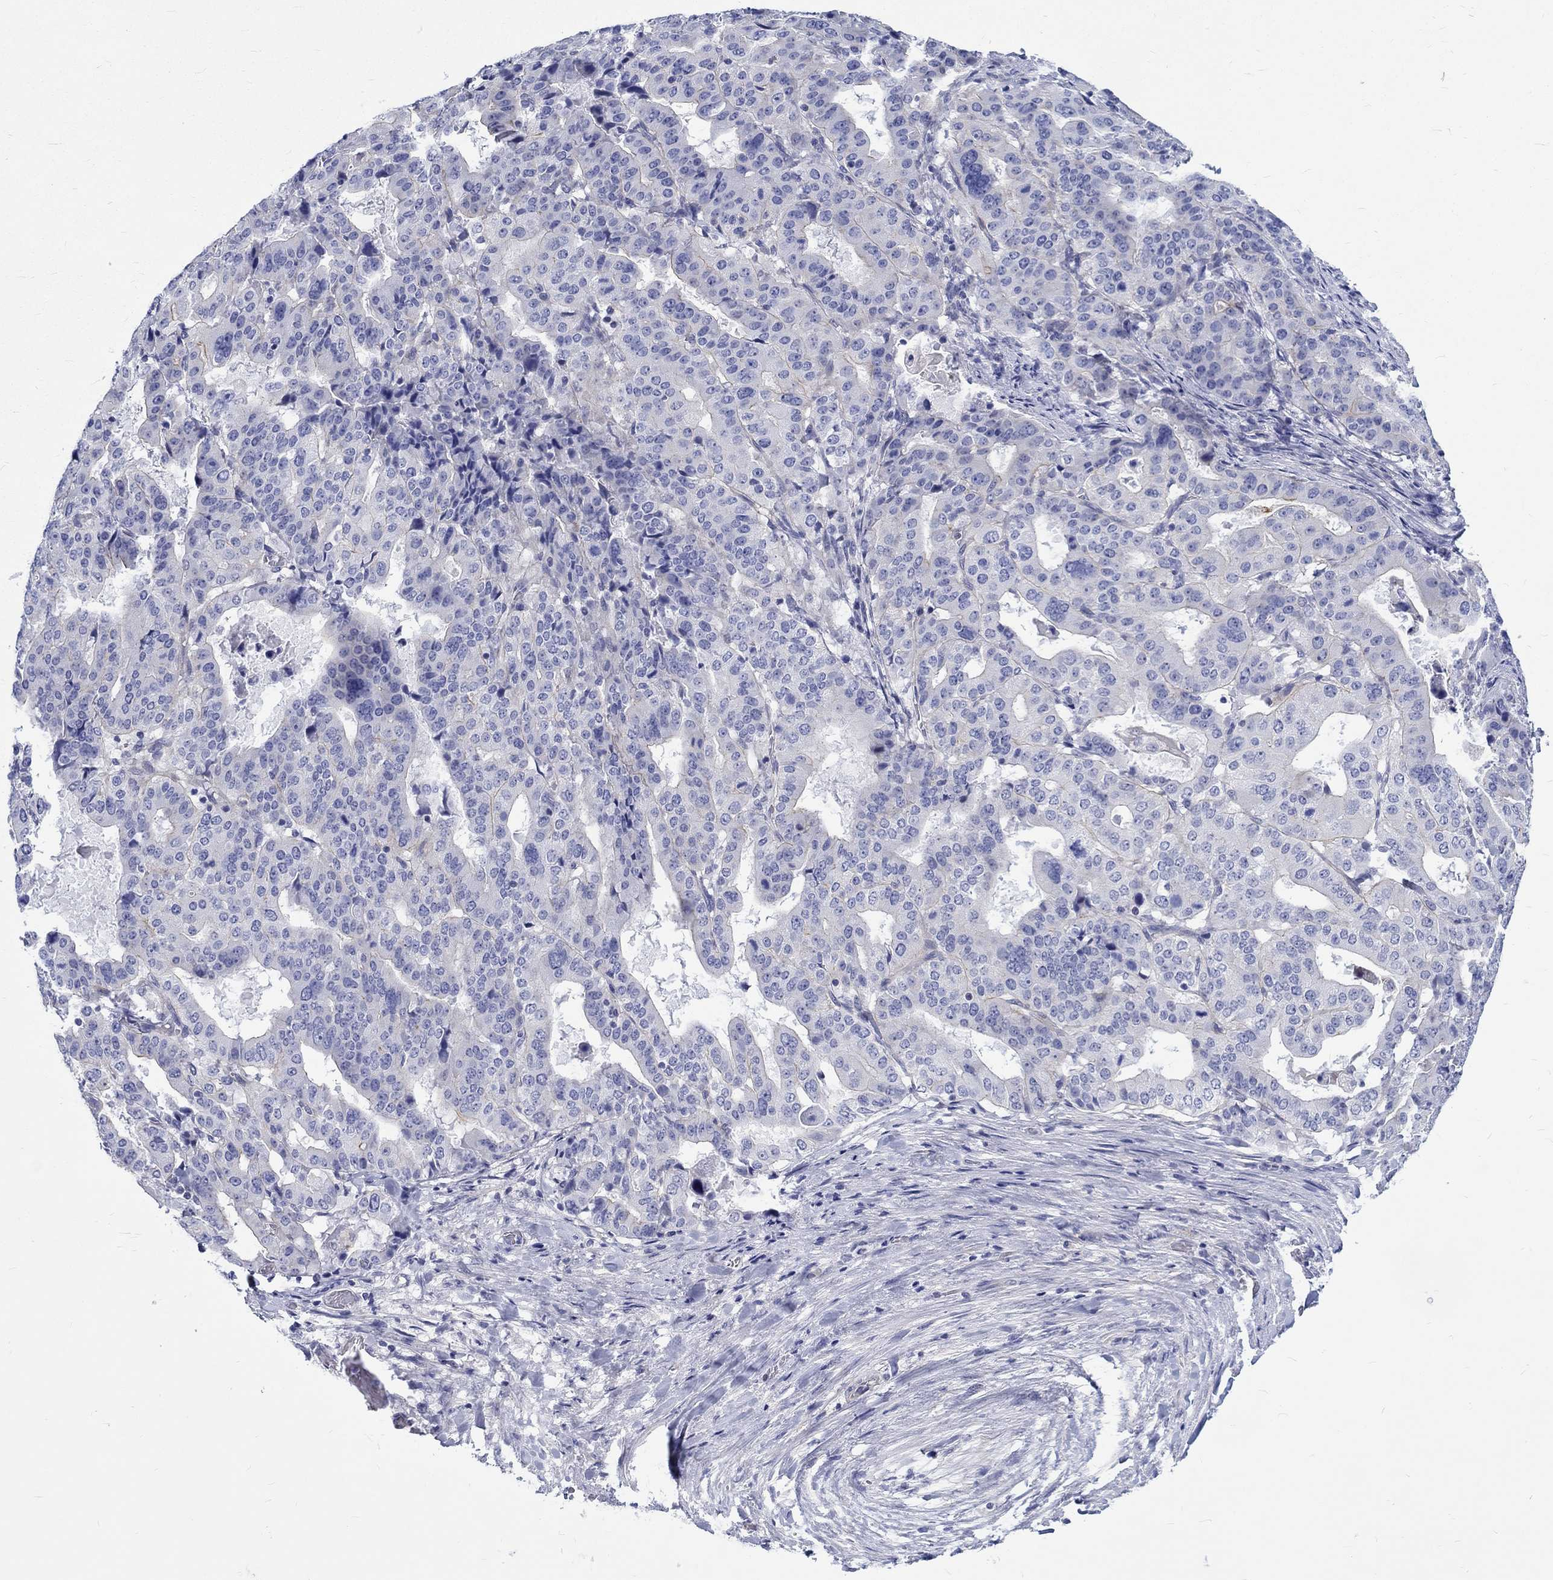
{"staining": {"intensity": "negative", "quantity": "none", "location": "none"}, "tissue": "stomach cancer", "cell_type": "Tumor cells", "image_type": "cancer", "snomed": [{"axis": "morphology", "description": "Adenocarcinoma, NOS"}, {"axis": "topography", "description": "Stomach"}], "caption": "This image is of stomach adenocarcinoma stained with immunohistochemistry (IHC) to label a protein in brown with the nuclei are counter-stained blue. There is no staining in tumor cells.", "gene": "SH2D7", "patient": {"sex": "male", "age": 48}}